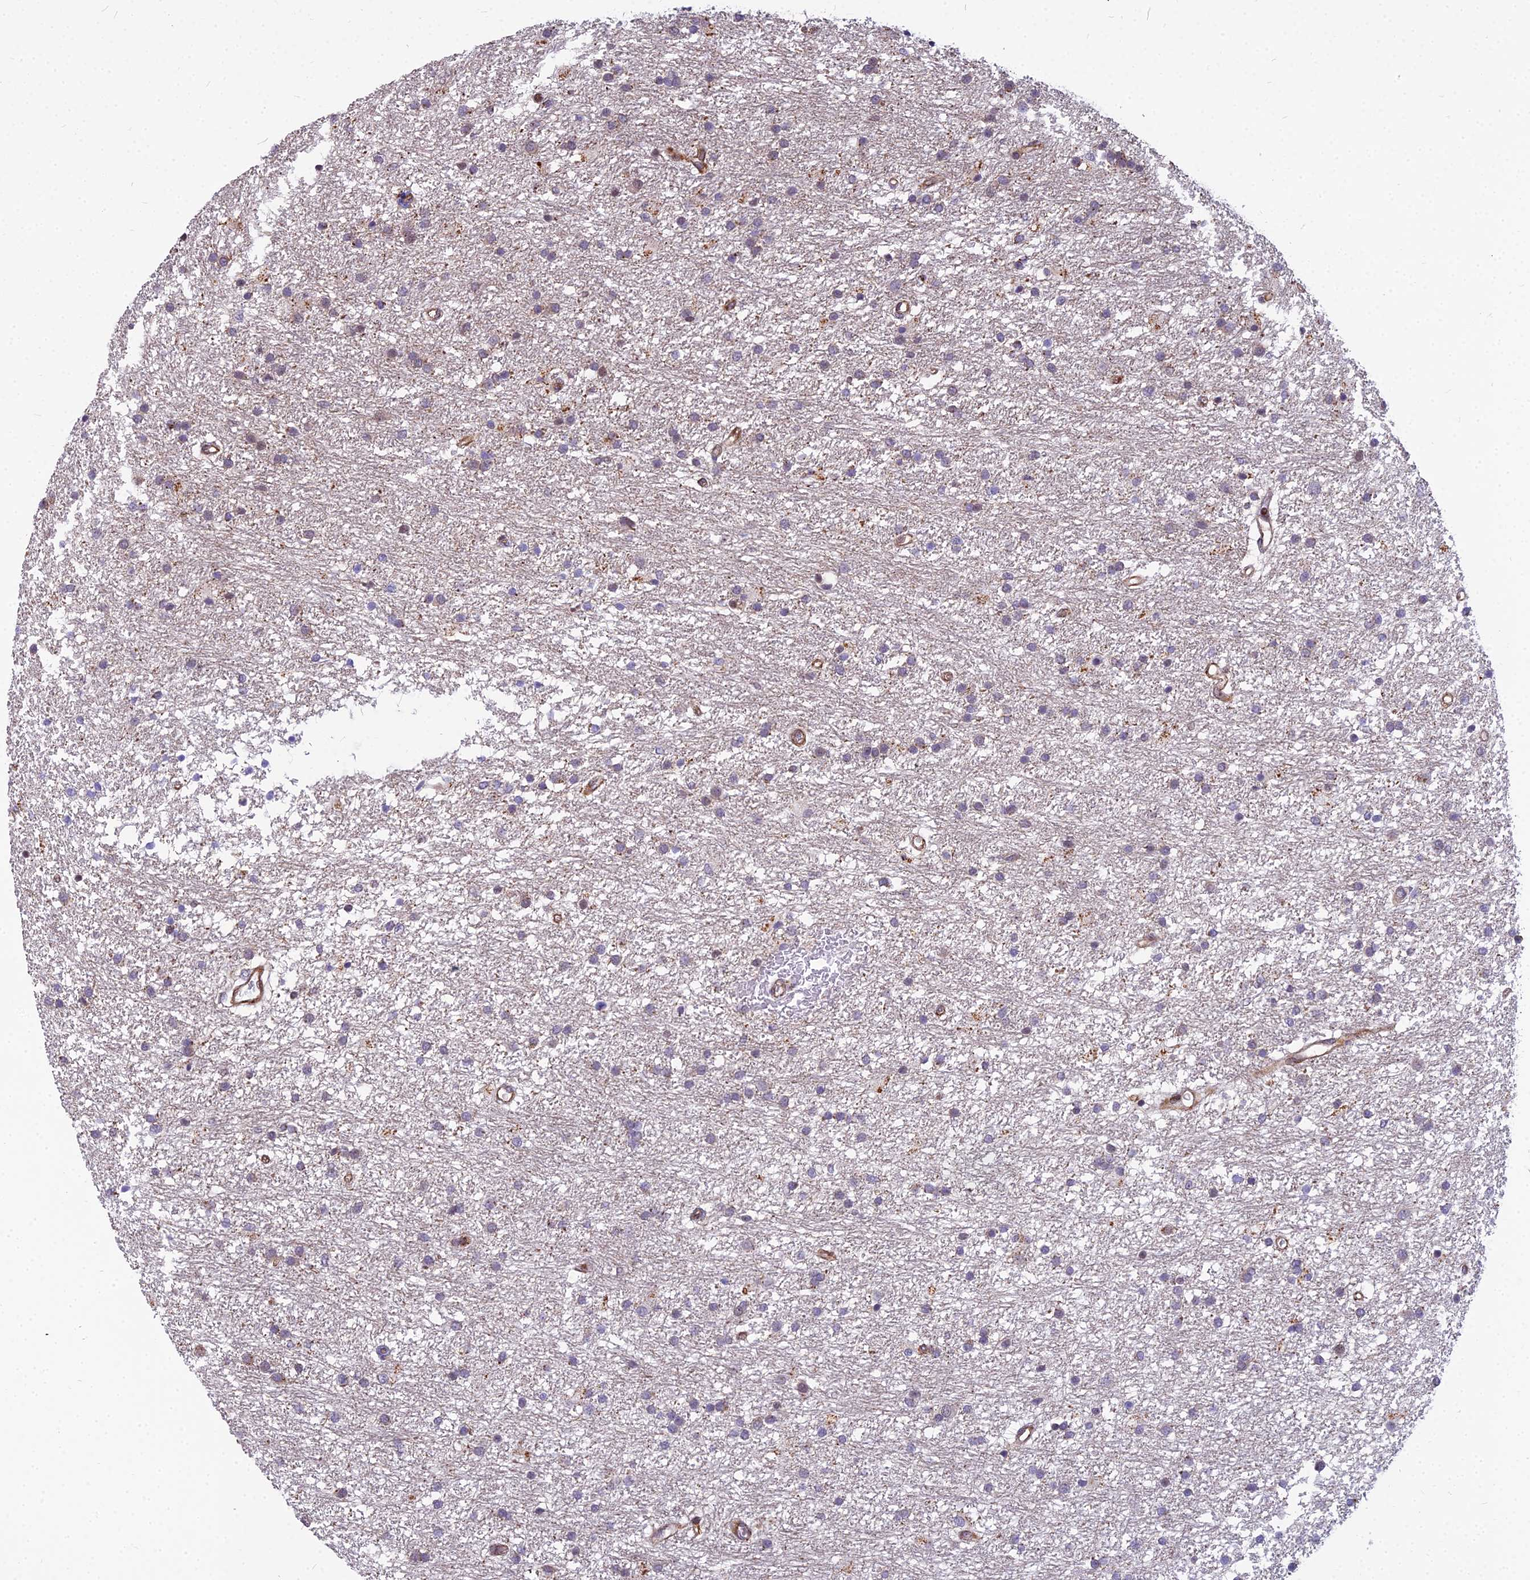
{"staining": {"intensity": "negative", "quantity": "none", "location": "none"}, "tissue": "glioma", "cell_type": "Tumor cells", "image_type": "cancer", "snomed": [{"axis": "morphology", "description": "Glioma, malignant, High grade"}, {"axis": "topography", "description": "Brain"}], "caption": "The histopathology image demonstrates no significant expression in tumor cells of glioma.", "gene": "GLYATL3", "patient": {"sex": "male", "age": 77}}